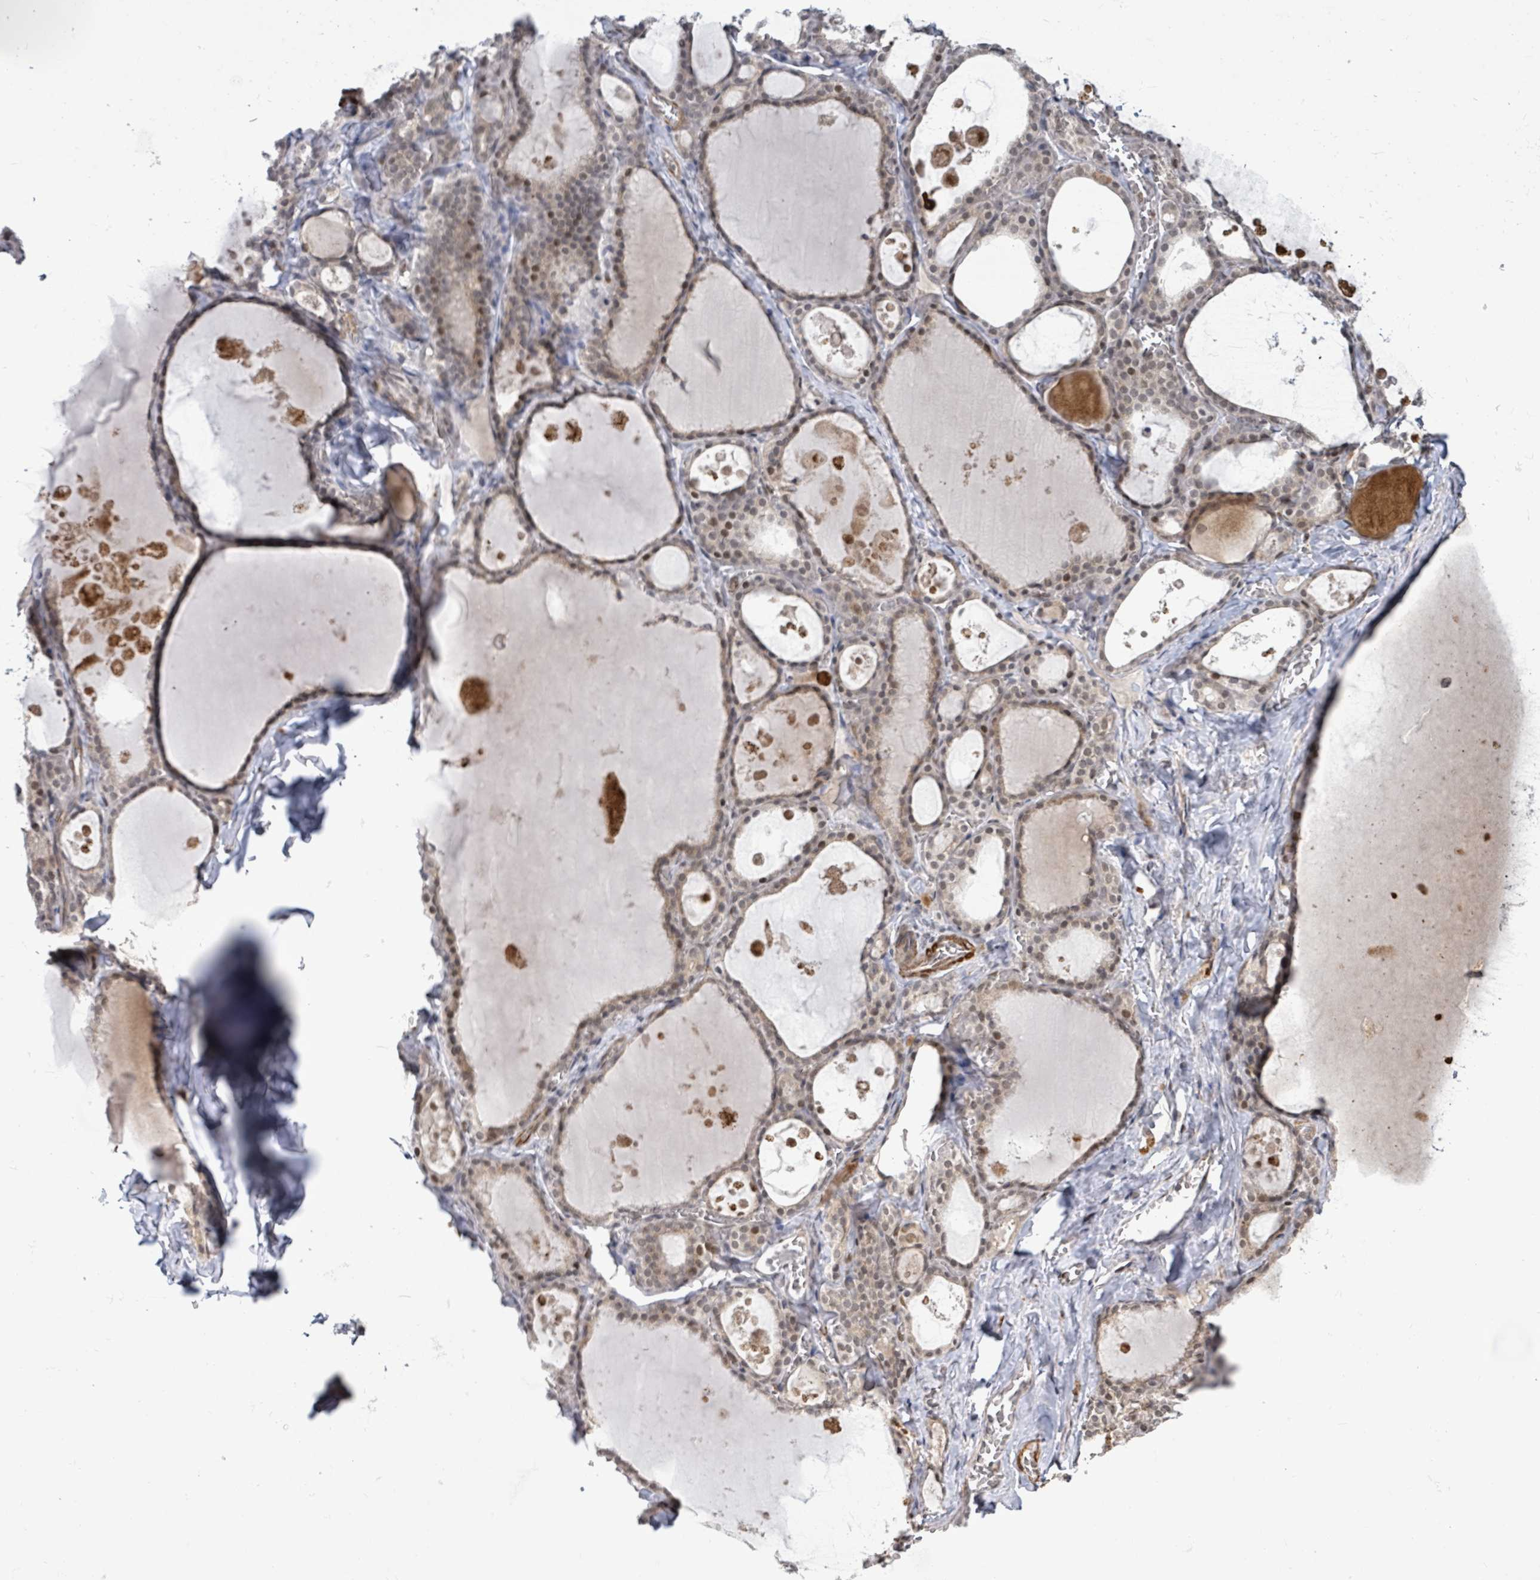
{"staining": {"intensity": "moderate", "quantity": "<25%", "location": "nuclear"}, "tissue": "thyroid gland", "cell_type": "Glandular cells", "image_type": "normal", "snomed": [{"axis": "morphology", "description": "Normal tissue, NOS"}, {"axis": "topography", "description": "Thyroid gland"}], "caption": "Thyroid gland stained with immunohistochemistry exhibits moderate nuclear staining in approximately <25% of glandular cells.", "gene": "SBF2", "patient": {"sex": "male", "age": 56}}